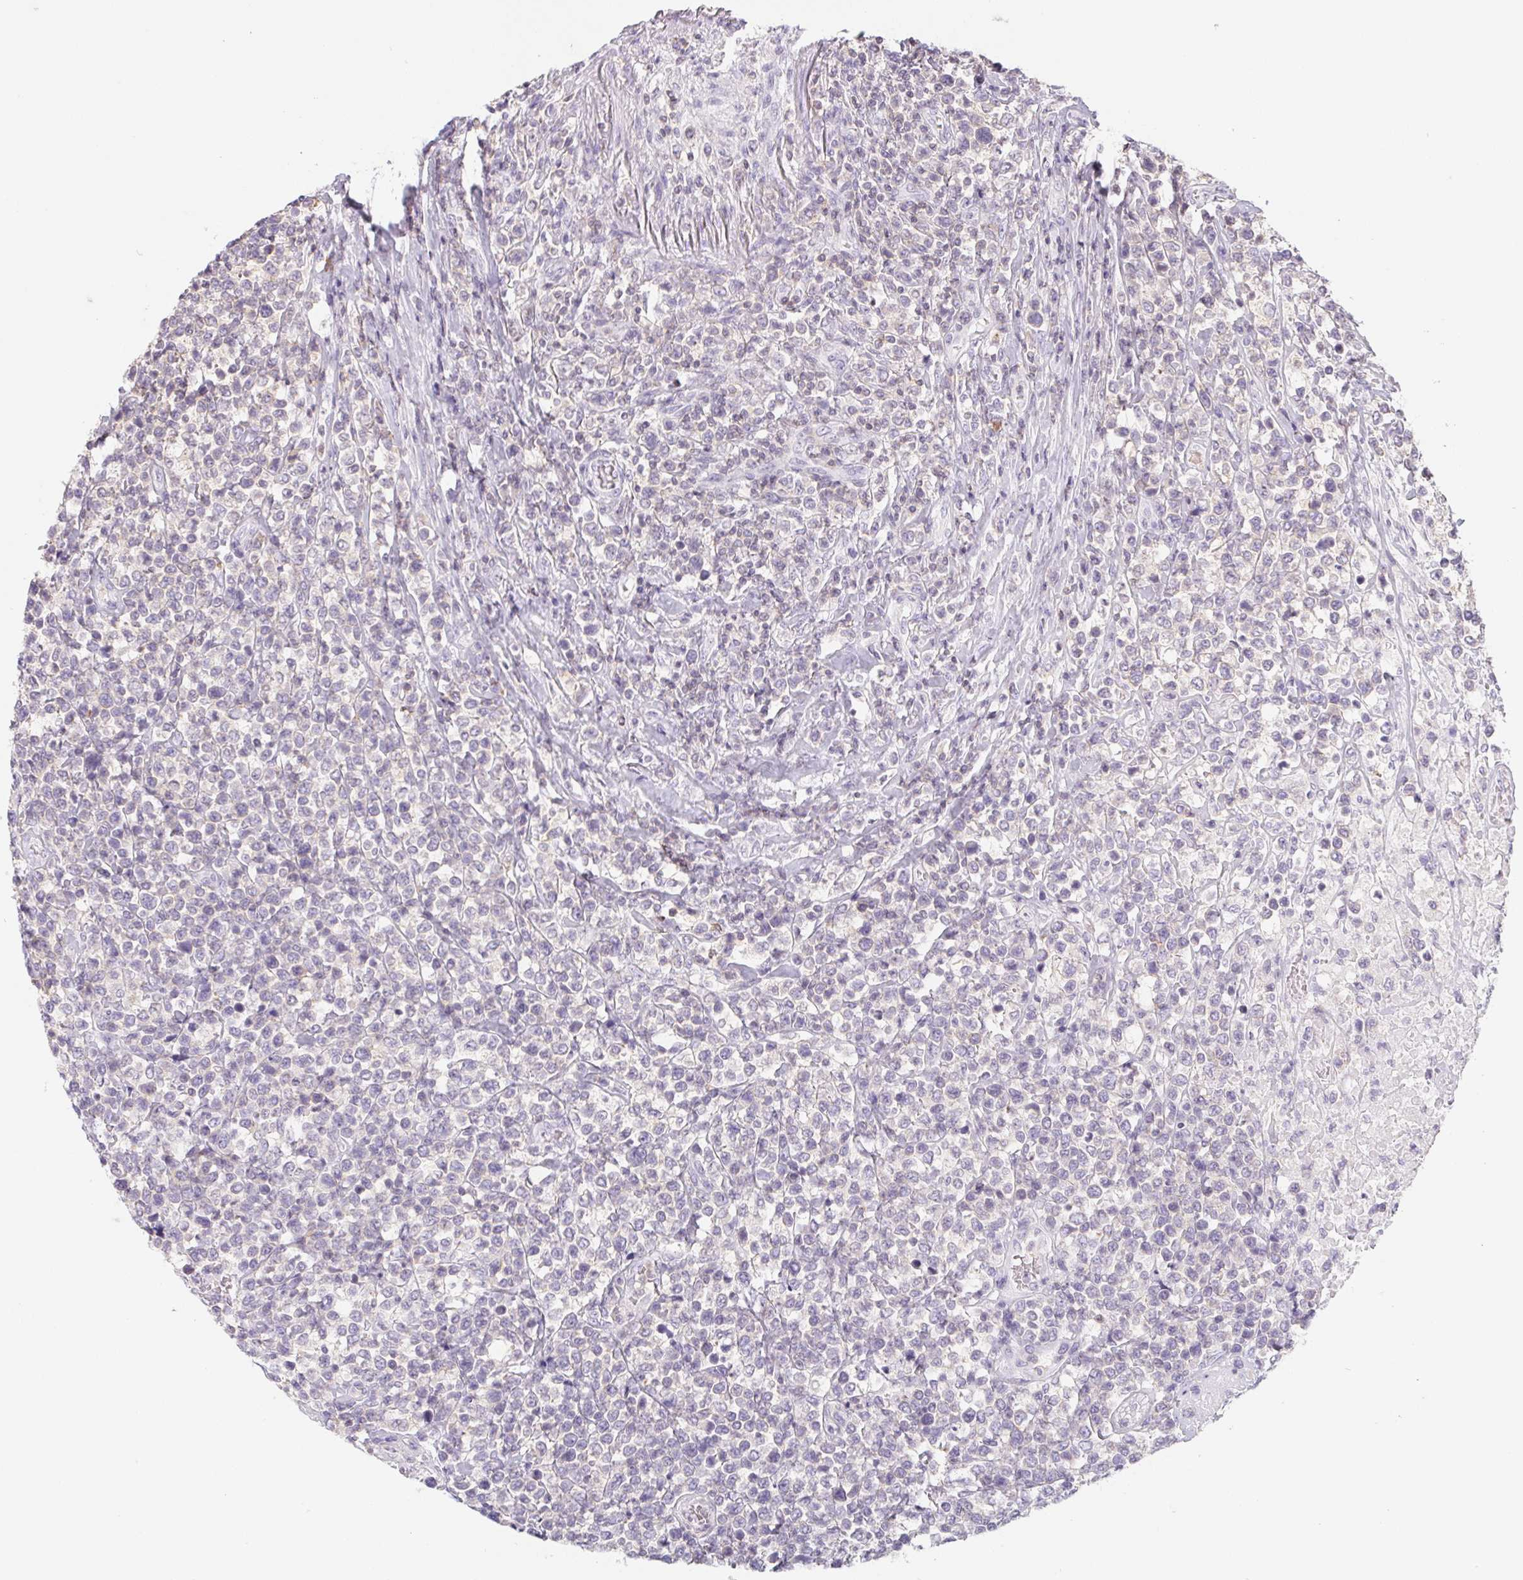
{"staining": {"intensity": "negative", "quantity": "none", "location": "none"}, "tissue": "lymphoma", "cell_type": "Tumor cells", "image_type": "cancer", "snomed": [{"axis": "morphology", "description": "Malignant lymphoma, non-Hodgkin's type, High grade"}, {"axis": "topography", "description": "Soft tissue"}], "caption": "The image shows no staining of tumor cells in malignant lymphoma, non-Hodgkin's type (high-grade).", "gene": "KIF26A", "patient": {"sex": "female", "age": 56}}